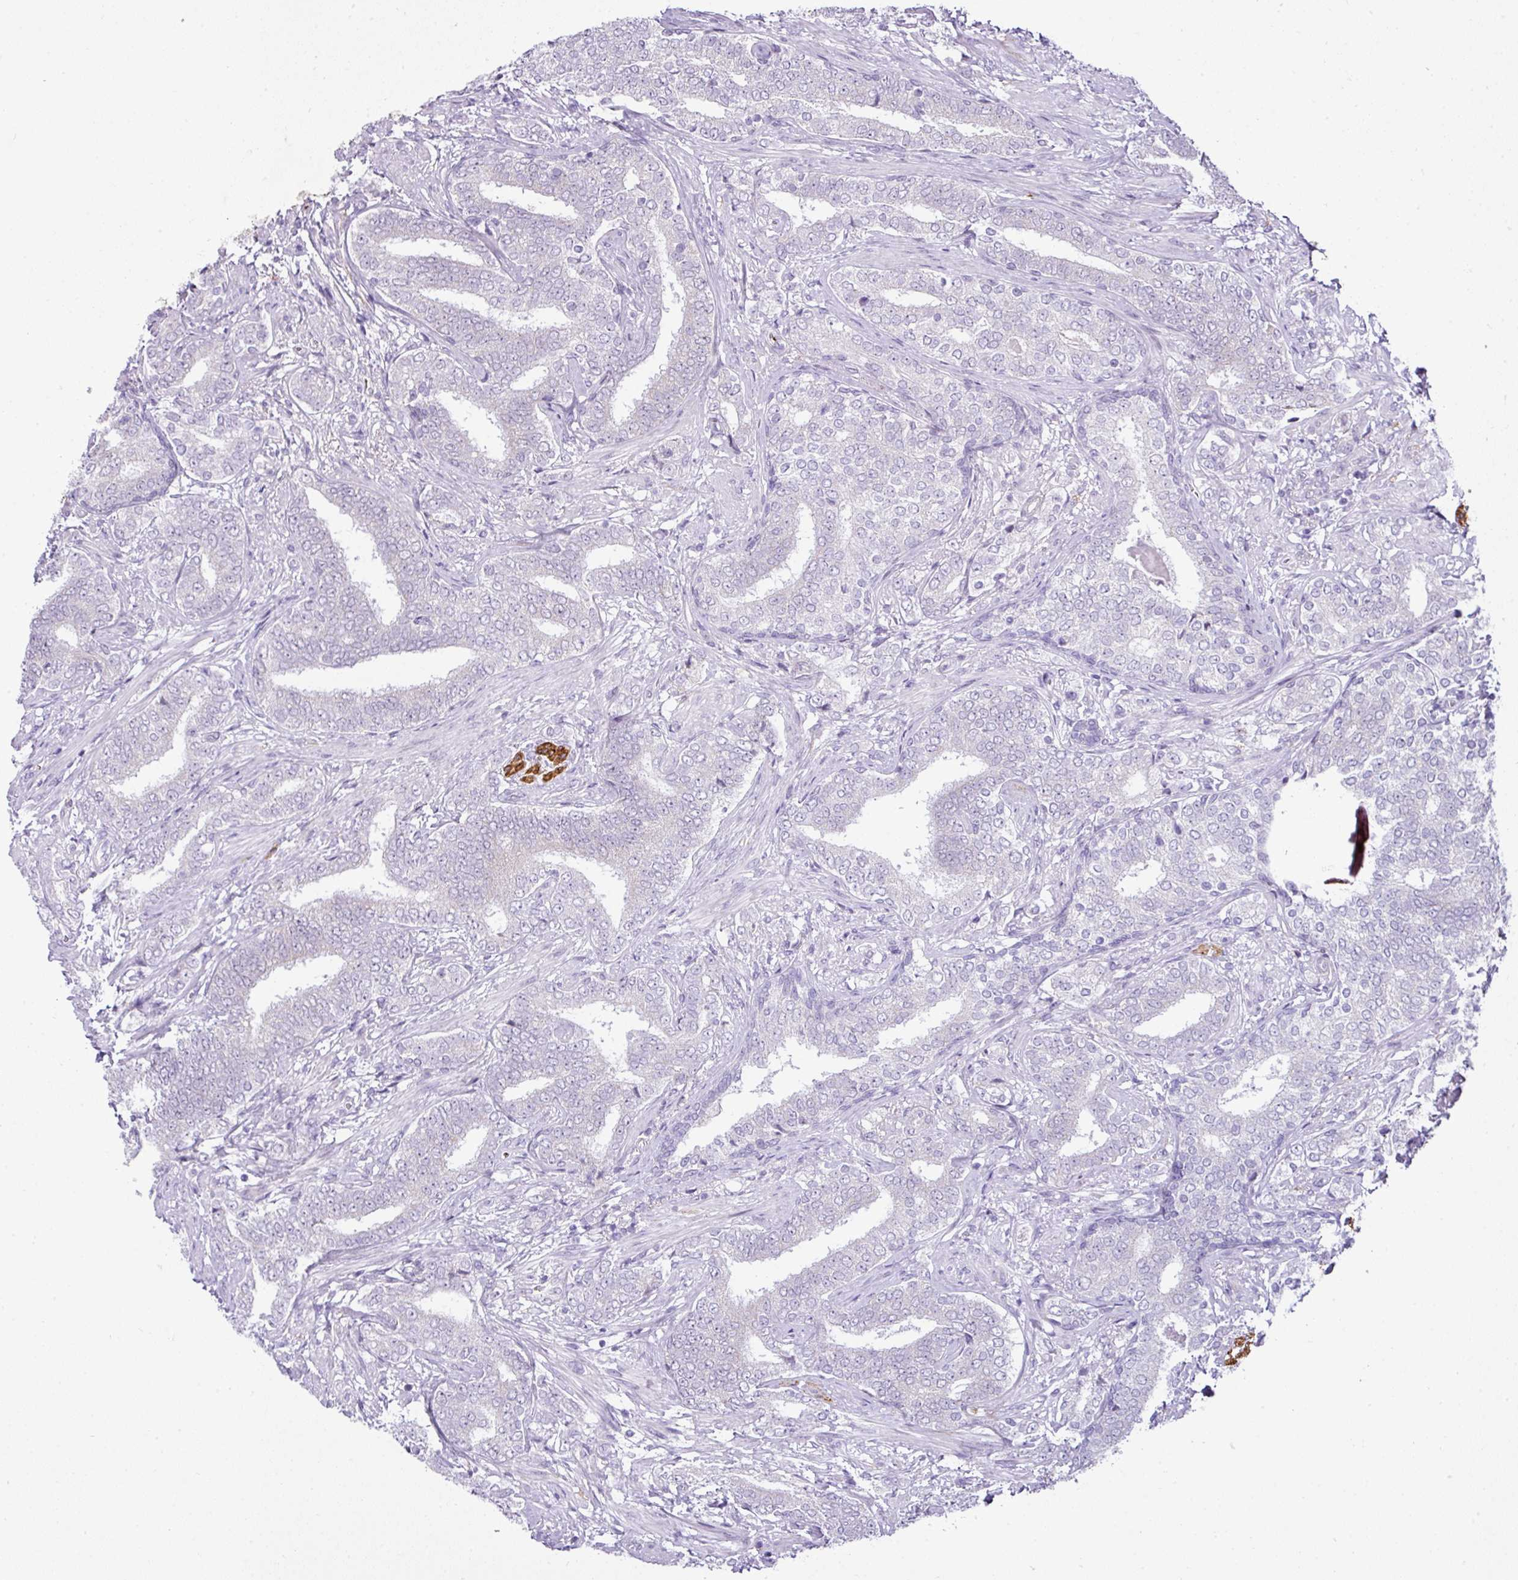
{"staining": {"intensity": "negative", "quantity": "none", "location": "none"}, "tissue": "prostate cancer", "cell_type": "Tumor cells", "image_type": "cancer", "snomed": [{"axis": "morphology", "description": "Adenocarcinoma, High grade"}, {"axis": "topography", "description": "Prostate"}], "caption": "Immunohistochemical staining of human prostate adenocarcinoma (high-grade) exhibits no significant staining in tumor cells.", "gene": "CMTM5", "patient": {"sex": "male", "age": 72}}